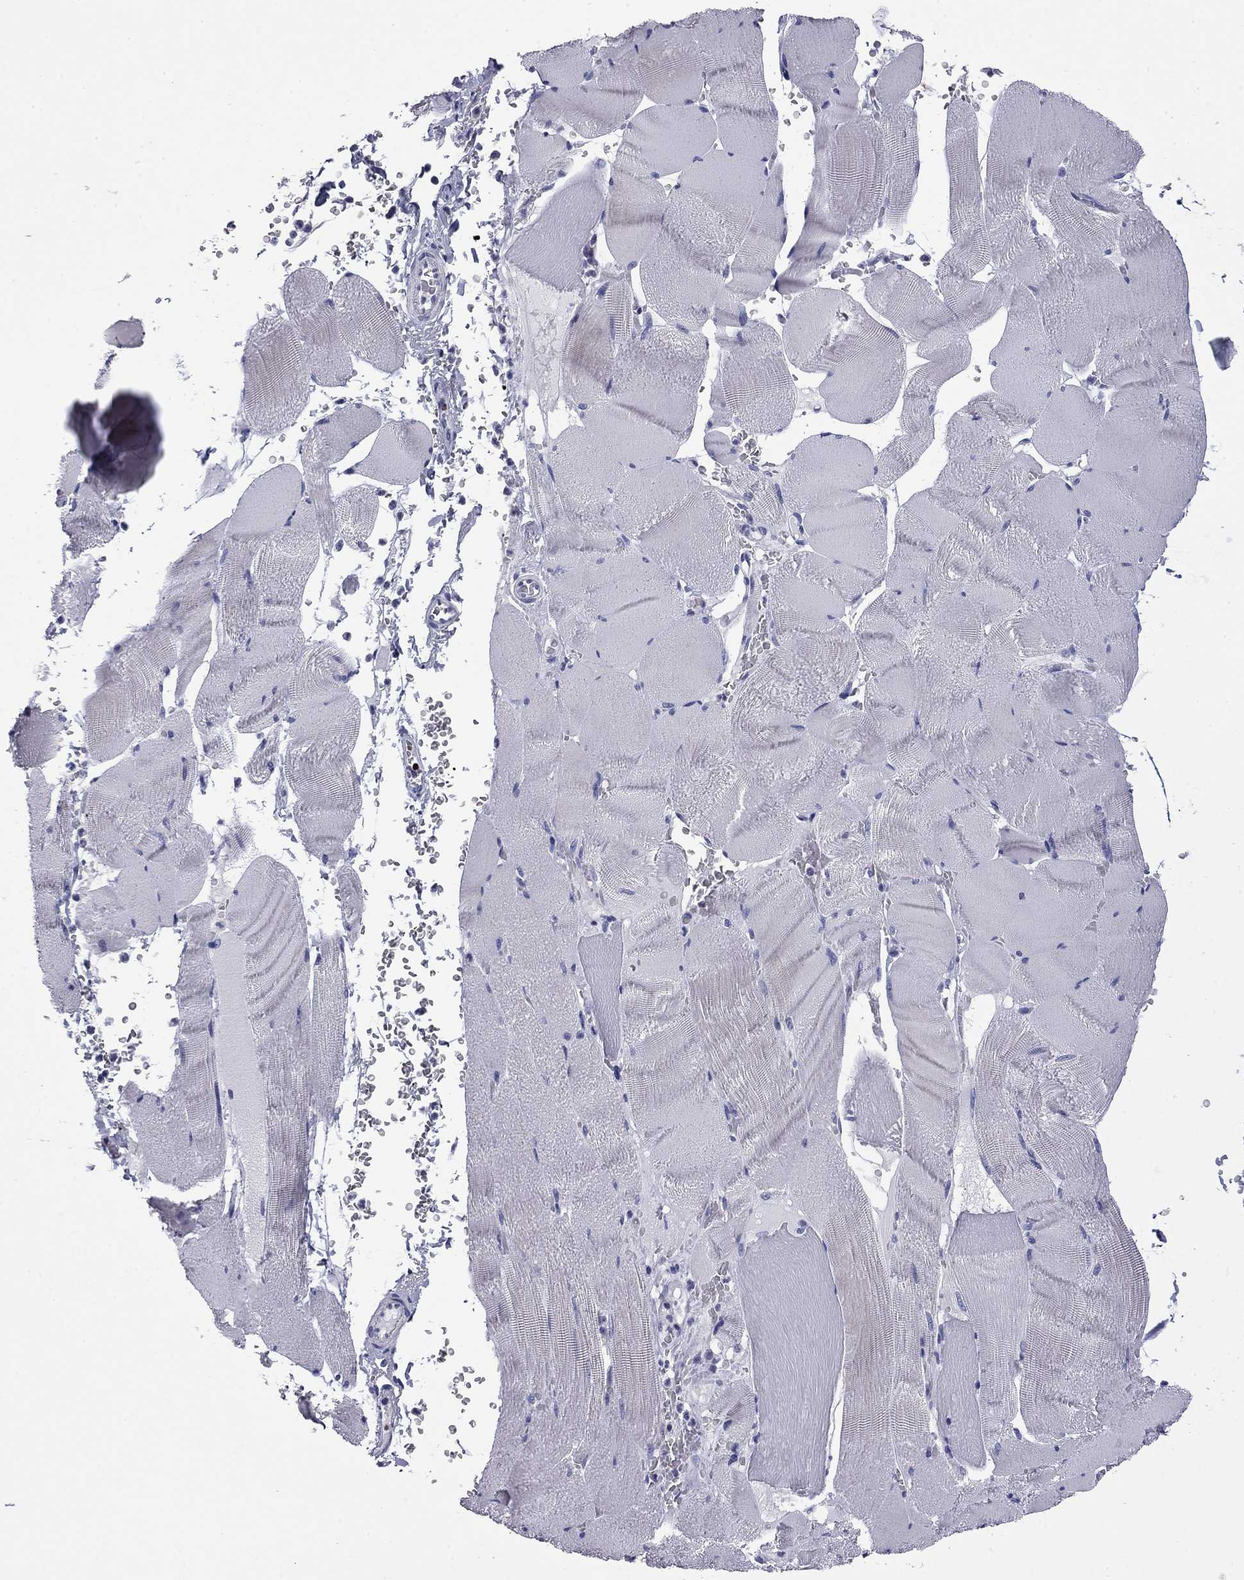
{"staining": {"intensity": "negative", "quantity": "none", "location": "none"}, "tissue": "skeletal muscle", "cell_type": "Myocytes", "image_type": "normal", "snomed": [{"axis": "morphology", "description": "Normal tissue, NOS"}, {"axis": "topography", "description": "Skeletal muscle"}], "caption": "The histopathology image shows no significant positivity in myocytes of skeletal muscle. (DAB (3,3'-diaminobenzidine) IHC visualized using brightfield microscopy, high magnification).", "gene": "IKZF3", "patient": {"sex": "male", "age": 56}}